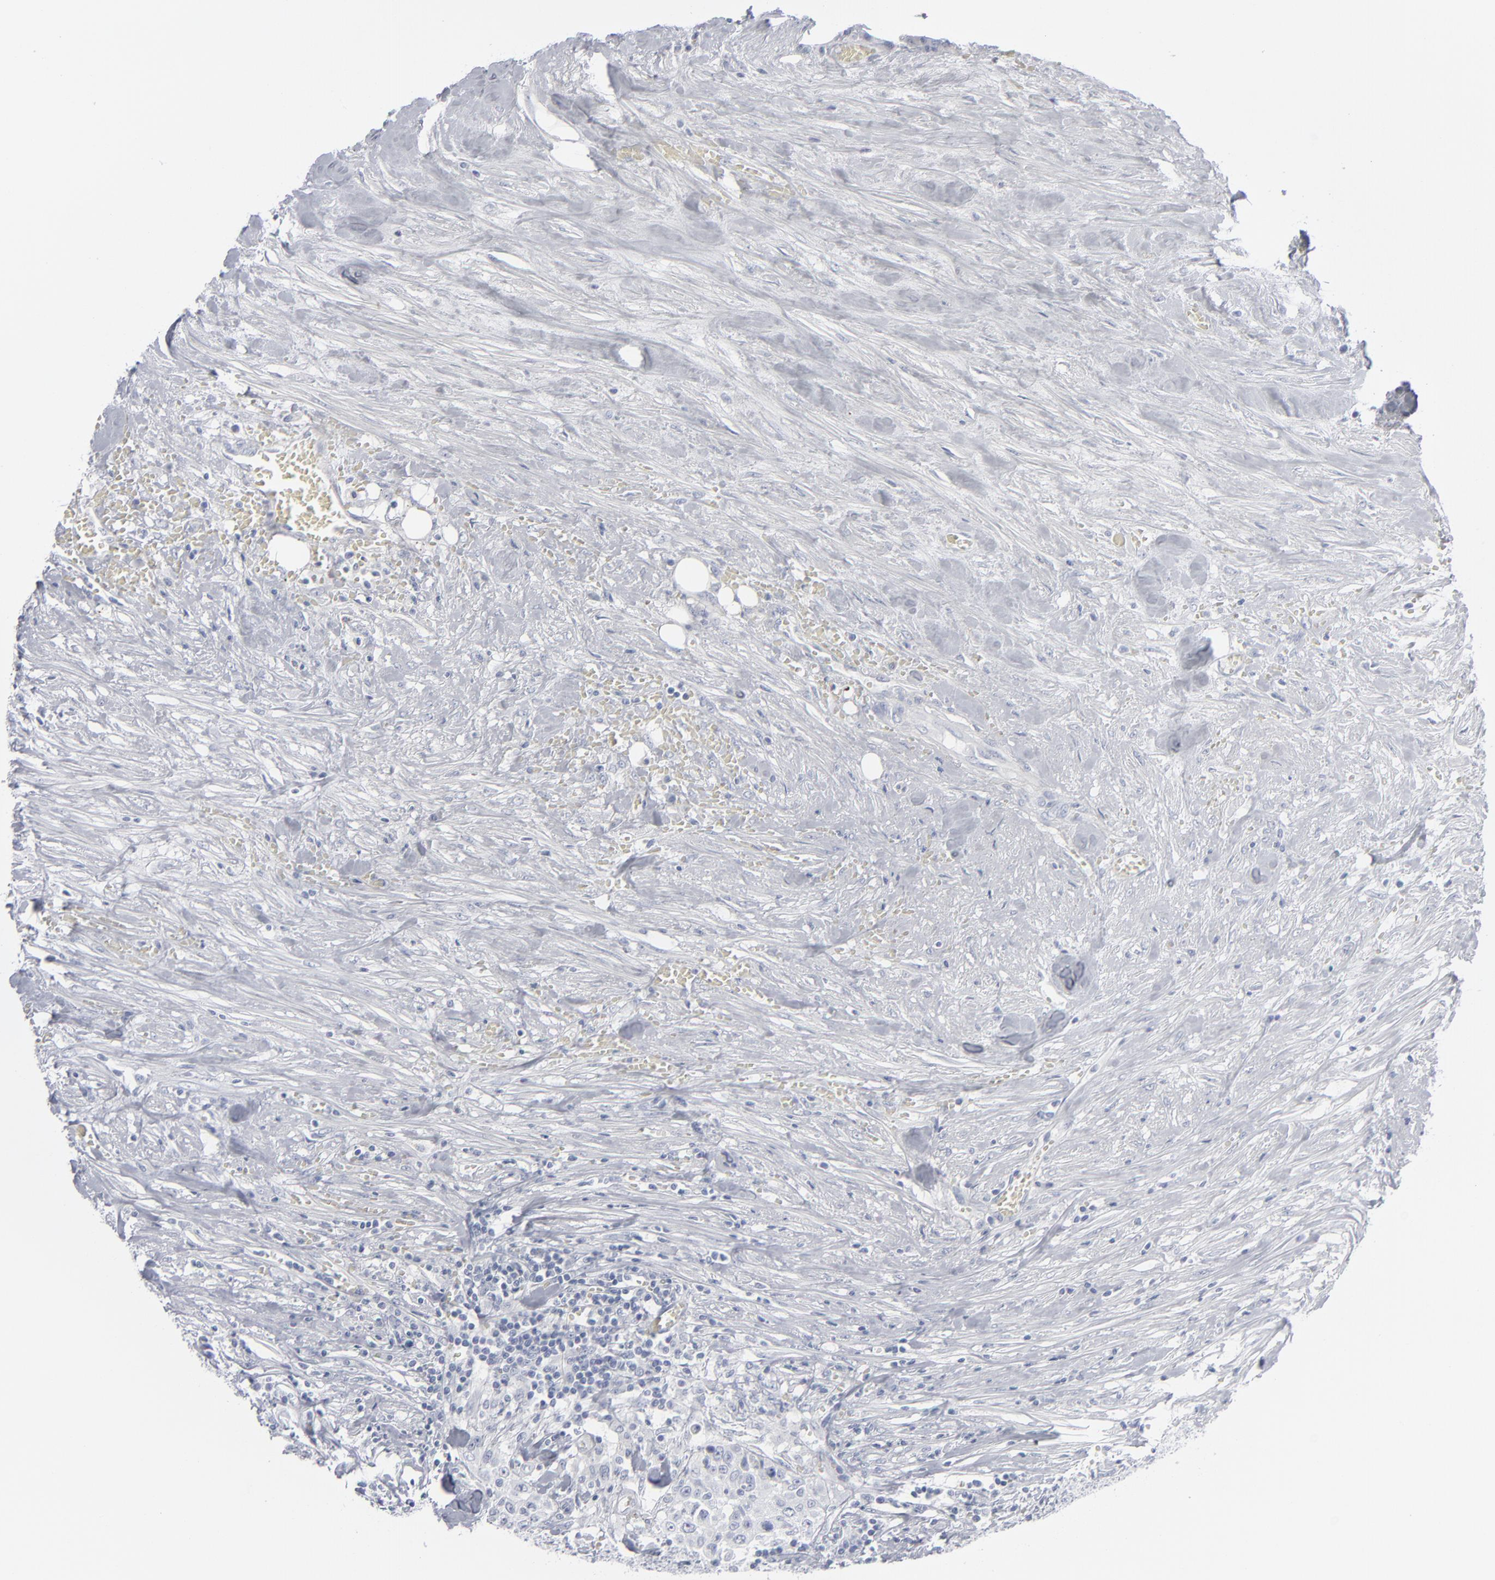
{"staining": {"intensity": "negative", "quantity": "none", "location": "none"}, "tissue": "urothelial cancer", "cell_type": "Tumor cells", "image_type": "cancer", "snomed": [{"axis": "morphology", "description": "Urothelial carcinoma, High grade"}, {"axis": "topography", "description": "Urinary bladder"}], "caption": "A histopathology image of high-grade urothelial carcinoma stained for a protein displays no brown staining in tumor cells.", "gene": "MSLN", "patient": {"sex": "male", "age": 74}}